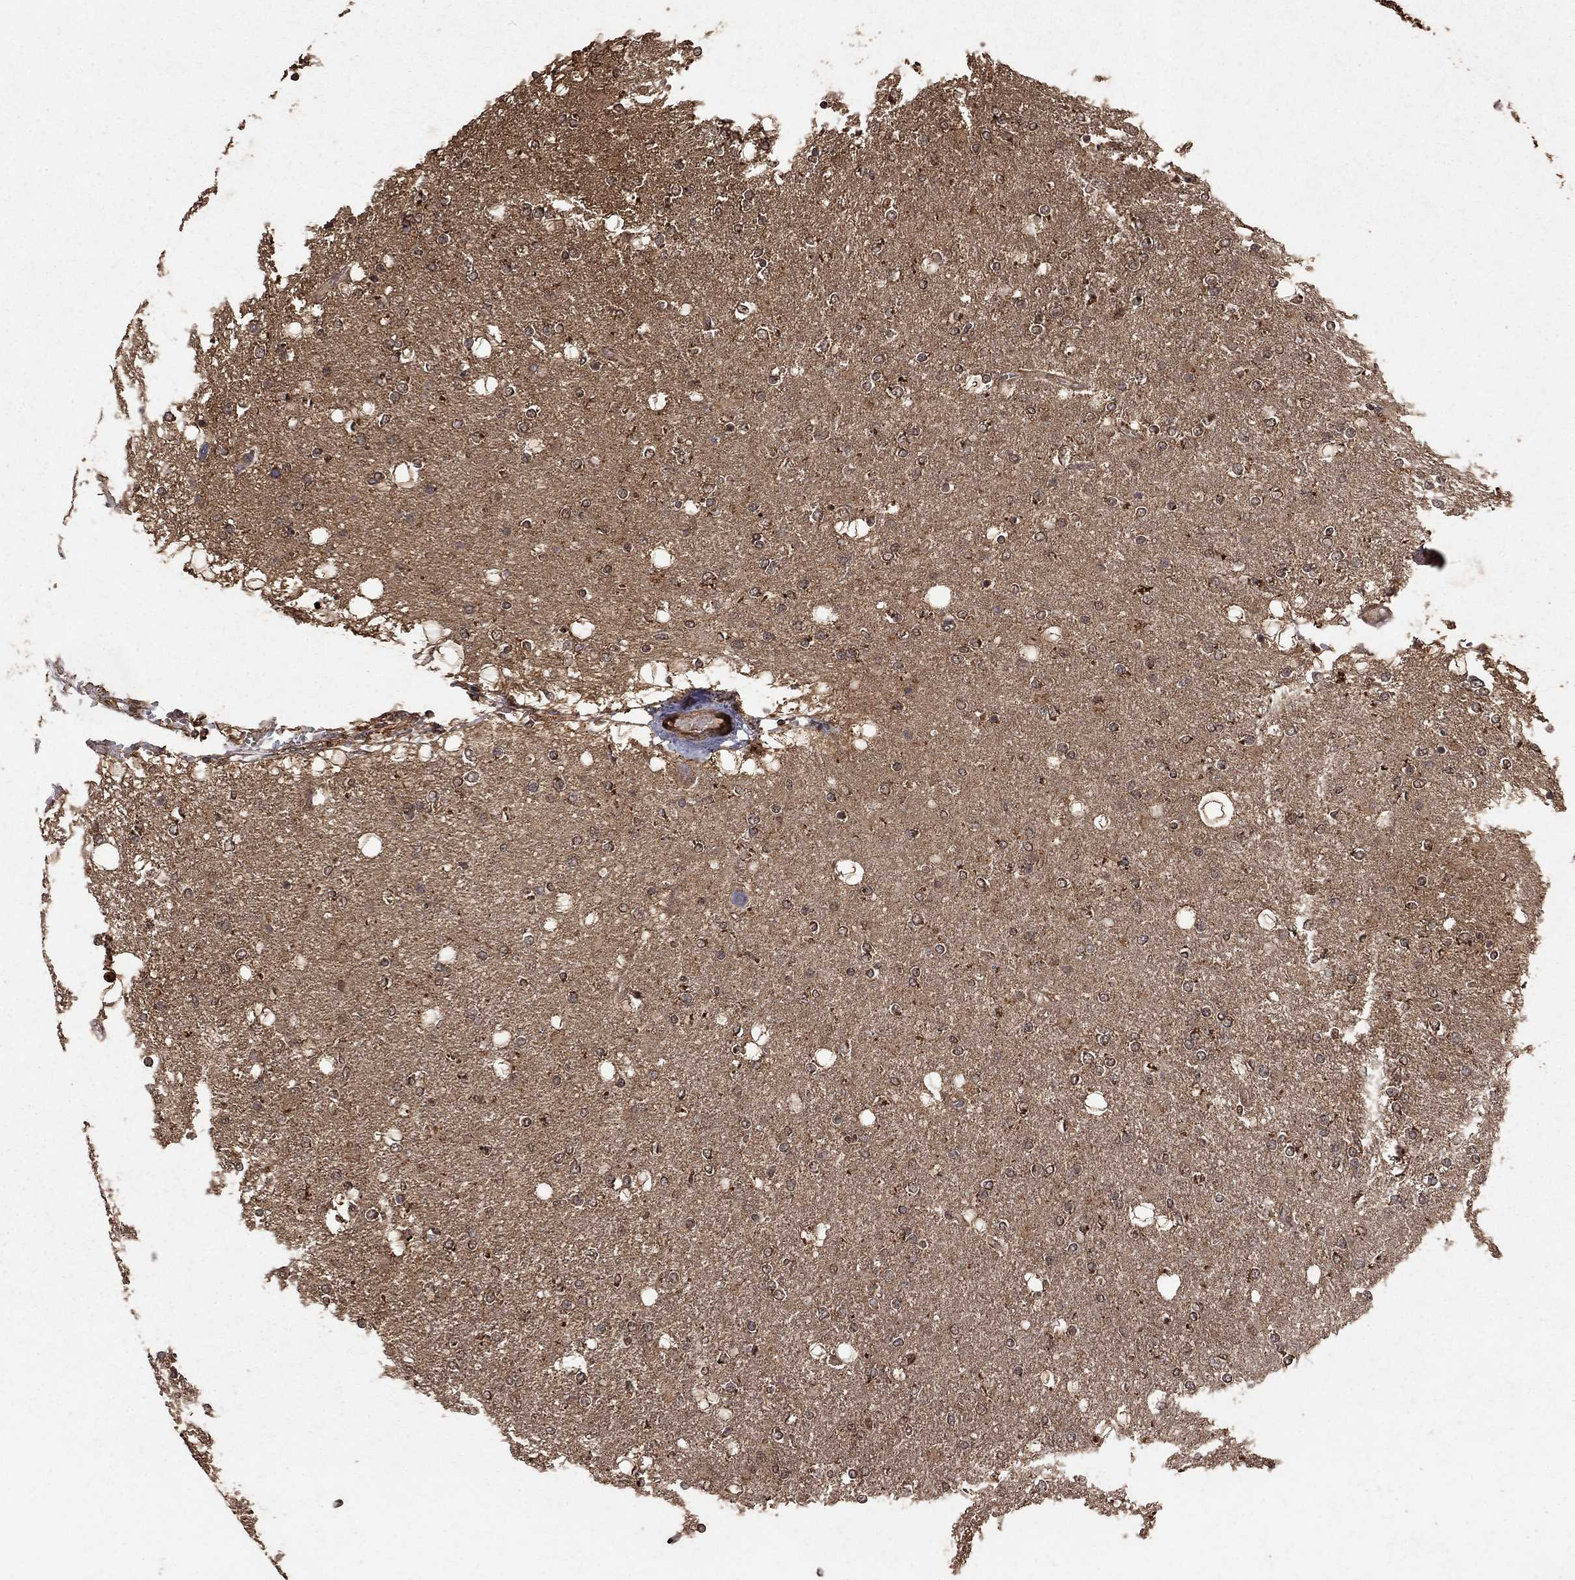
{"staining": {"intensity": "moderate", "quantity": "<25%", "location": "cytoplasmic/membranous"}, "tissue": "glioma", "cell_type": "Tumor cells", "image_type": "cancer", "snomed": [{"axis": "morphology", "description": "Glioma, malignant, High grade"}, {"axis": "topography", "description": "Cerebral cortex"}], "caption": "Immunohistochemical staining of high-grade glioma (malignant) exhibits low levels of moderate cytoplasmic/membranous protein positivity in about <25% of tumor cells.", "gene": "PRDM1", "patient": {"sex": "male", "age": 70}}